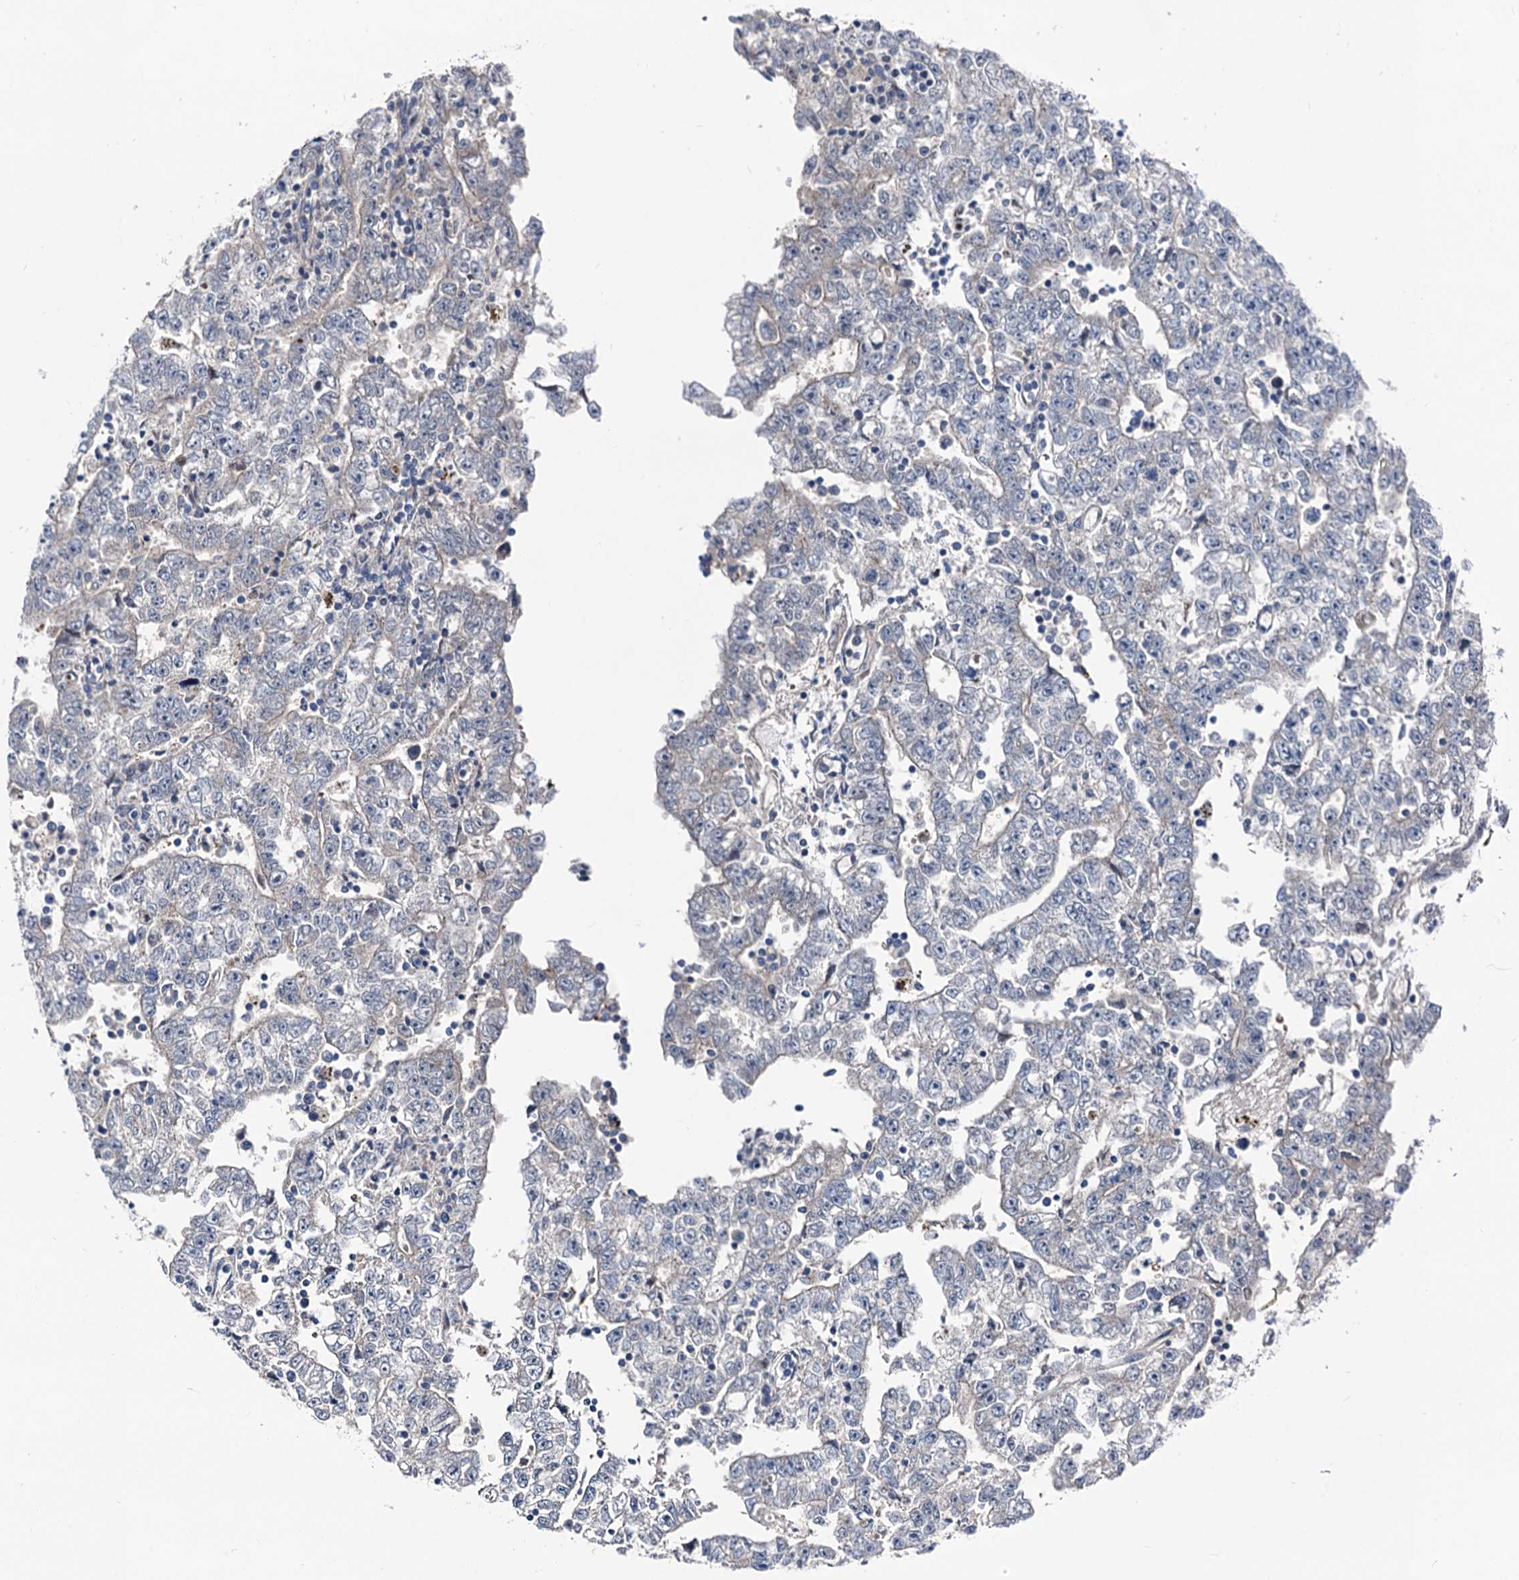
{"staining": {"intensity": "negative", "quantity": "none", "location": "none"}, "tissue": "testis cancer", "cell_type": "Tumor cells", "image_type": "cancer", "snomed": [{"axis": "morphology", "description": "Carcinoma, Embryonal, NOS"}, {"axis": "topography", "description": "Testis"}], "caption": "This is an immunohistochemistry histopathology image of human embryonal carcinoma (testis). There is no staining in tumor cells.", "gene": "GLO1", "patient": {"sex": "male", "age": 25}}